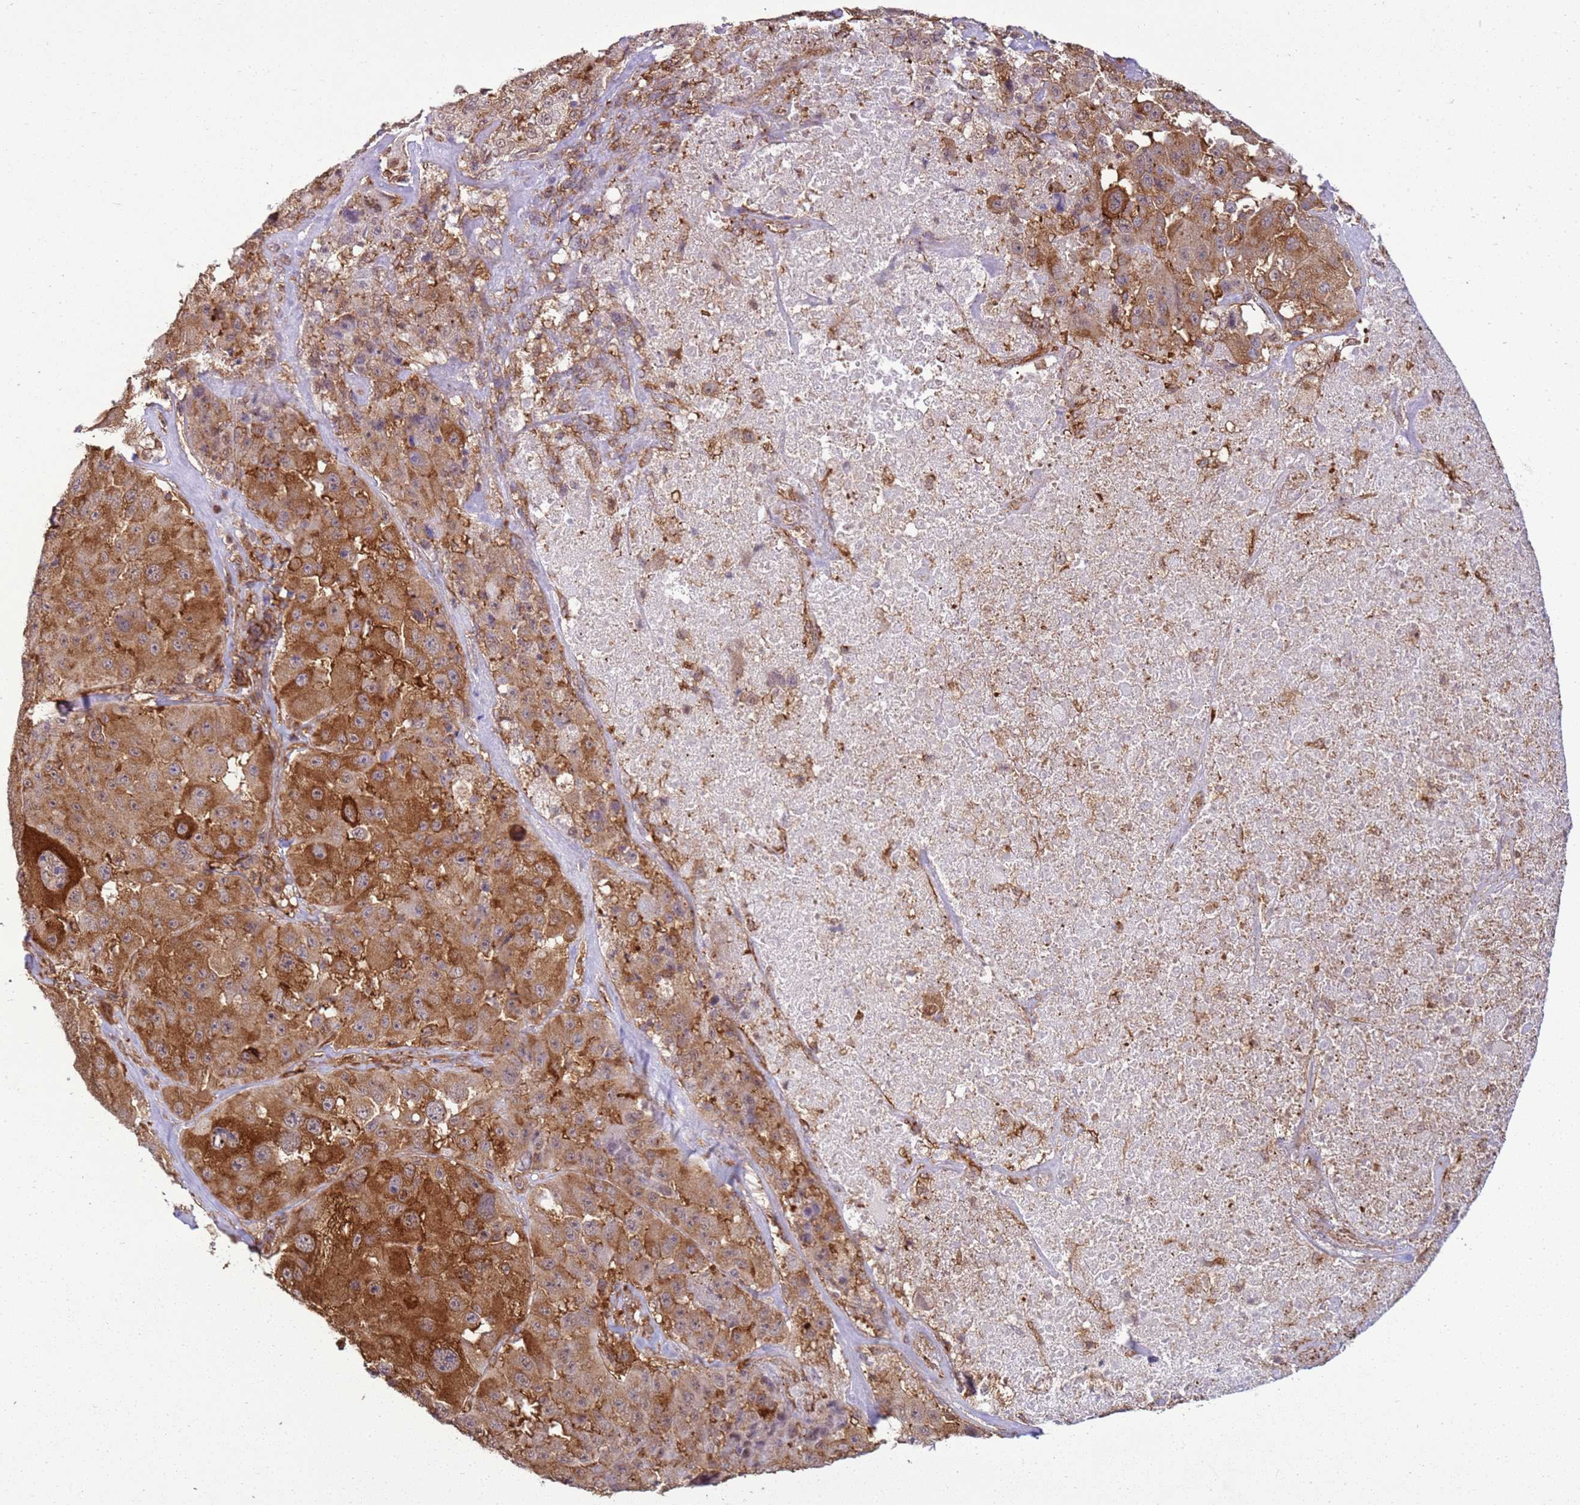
{"staining": {"intensity": "moderate", "quantity": ">75%", "location": "cytoplasmic/membranous"}, "tissue": "melanoma", "cell_type": "Tumor cells", "image_type": "cancer", "snomed": [{"axis": "morphology", "description": "Malignant melanoma, Metastatic site"}, {"axis": "topography", "description": "Lymph node"}], "caption": "Tumor cells reveal medium levels of moderate cytoplasmic/membranous expression in about >75% of cells in human malignant melanoma (metastatic site).", "gene": "GABRE", "patient": {"sex": "male", "age": 62}}